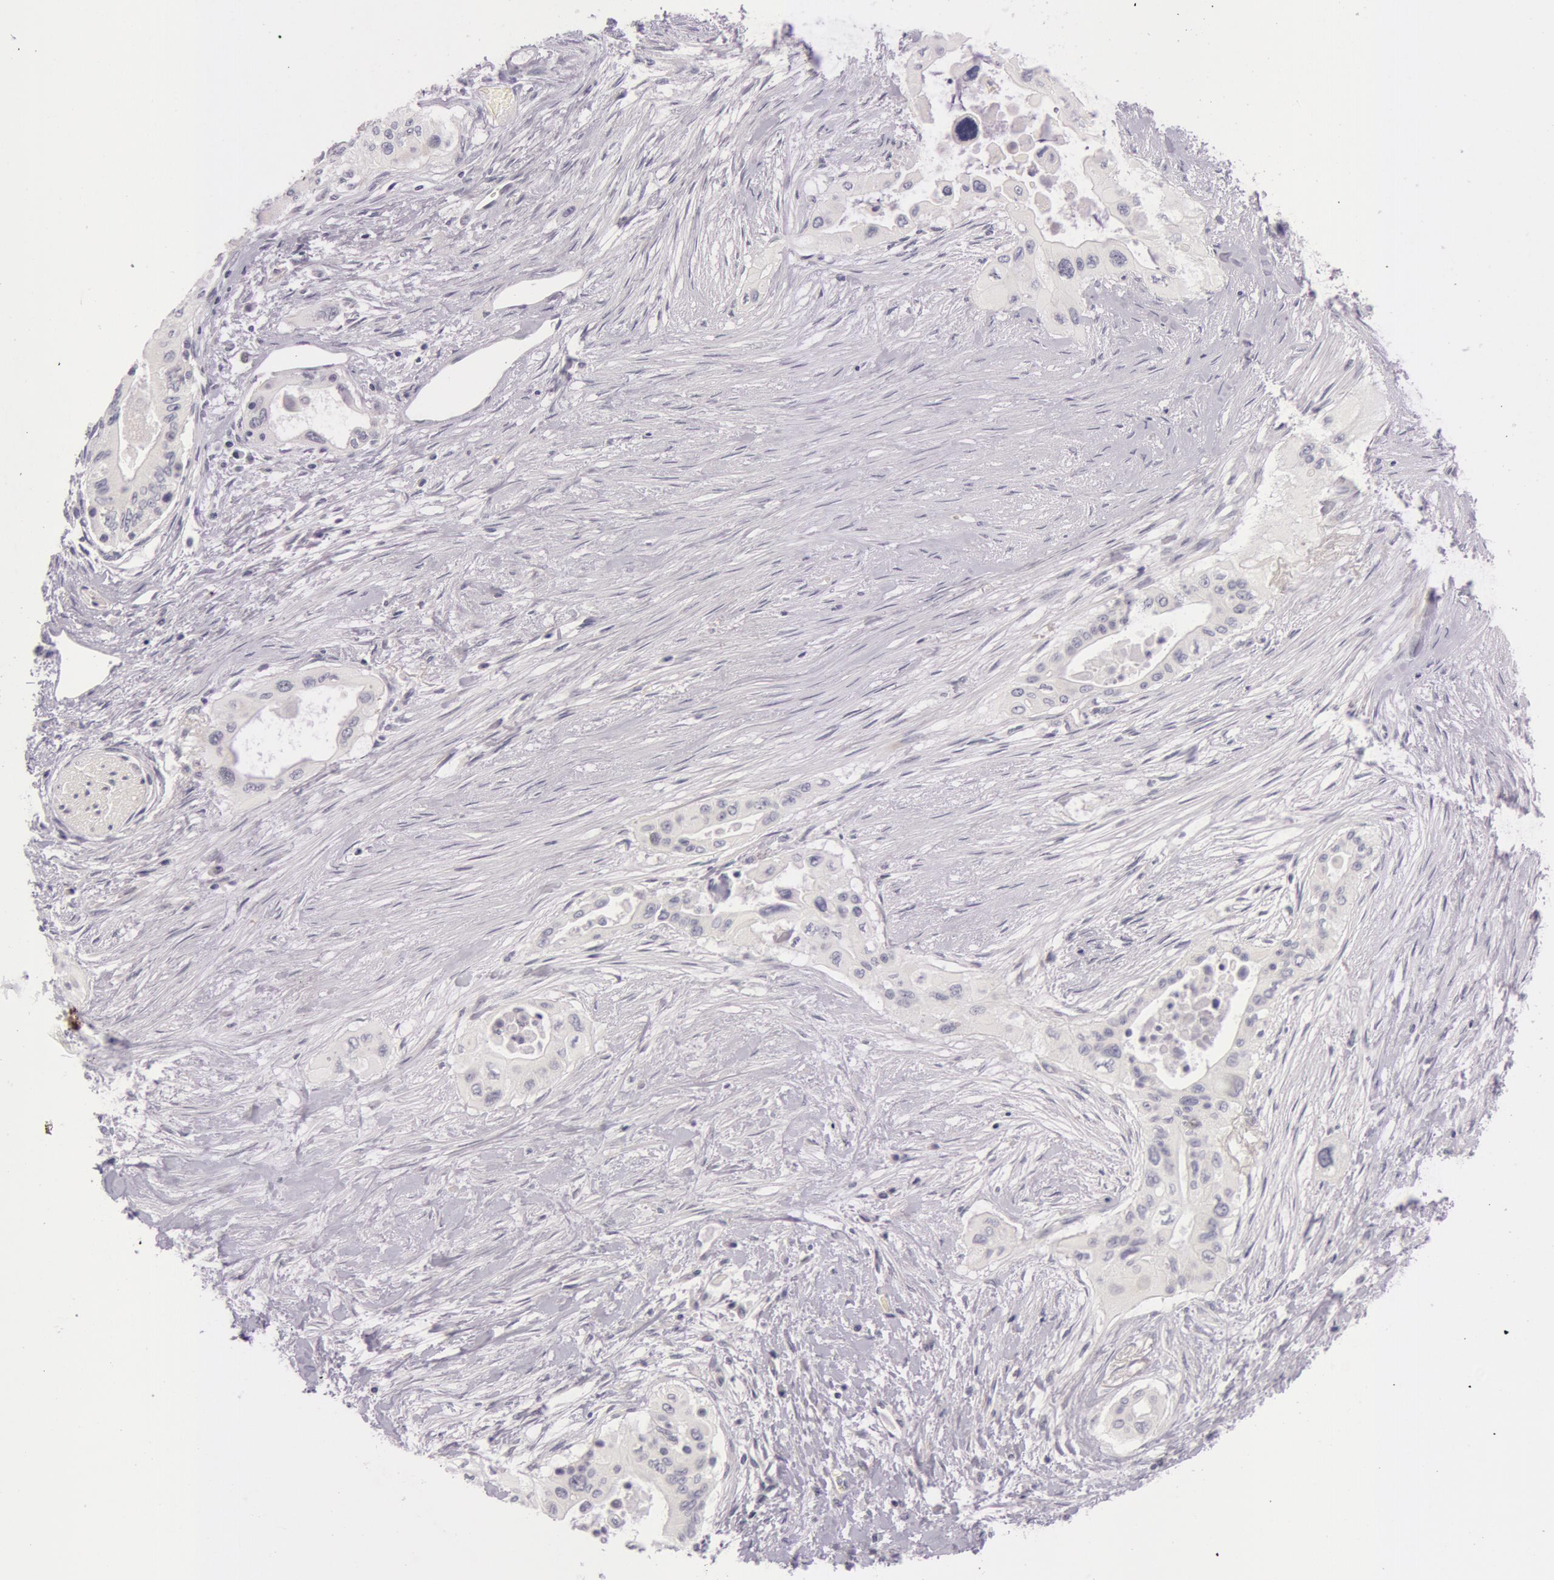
{"staining": {"intensity": "negative", "quantity": "none", "location": "none"}, "tissue": "pancreatic cancer", "cell_type": "Tumor cells", "image_type": "cancer", "snomed": [{"axis": "morphology", "description": "Adenocarcinoma, NOS"}, {"axis": "topography", "description": "Pancreas"}], "caption": "Tumor cells show no significant staining in pancreatic adenocarcinoma.", "gene": "RBMY1F", "patient": {"sex": "male", "age": 77}}